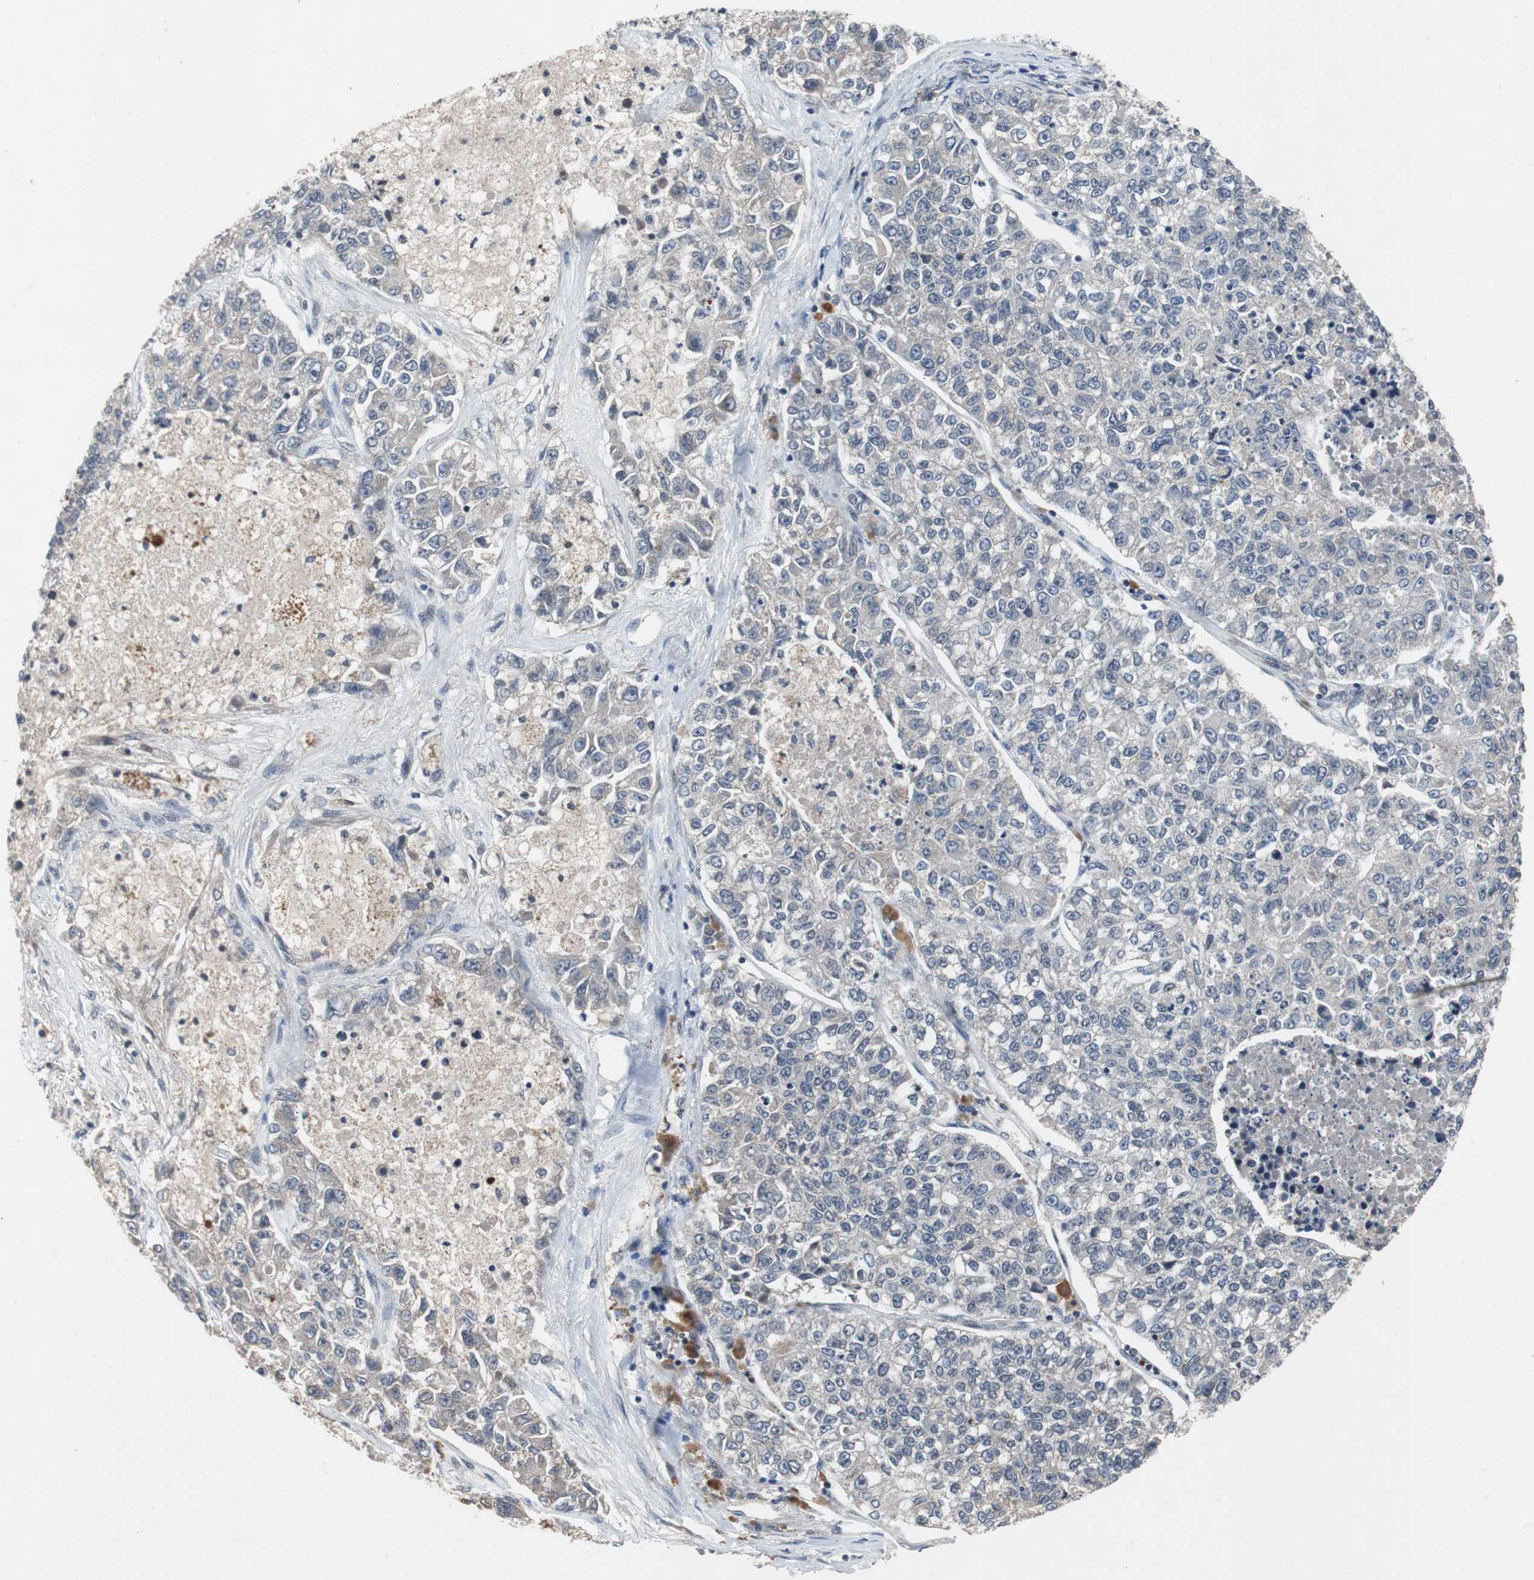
{"staining": {"intensity": "negative", "quantity": "none", "location": "none"}, "tissue": "lung cancer", "cell_type": "Tumor cells", "image_type": "cancer", "snomed": [{"axis": "morphology", "description": "Adenocarcinoma, NOS"}, {"axis": "topography", "description": "Lung"}], "caption": "High power microscopy histopathology image of an IHC histopathology image of lung cancer (adenocarcinoma), revealing no significant positivity in tumor cells.", "gene": "TP63", "patient": {"sex": "male", "age": 49}}